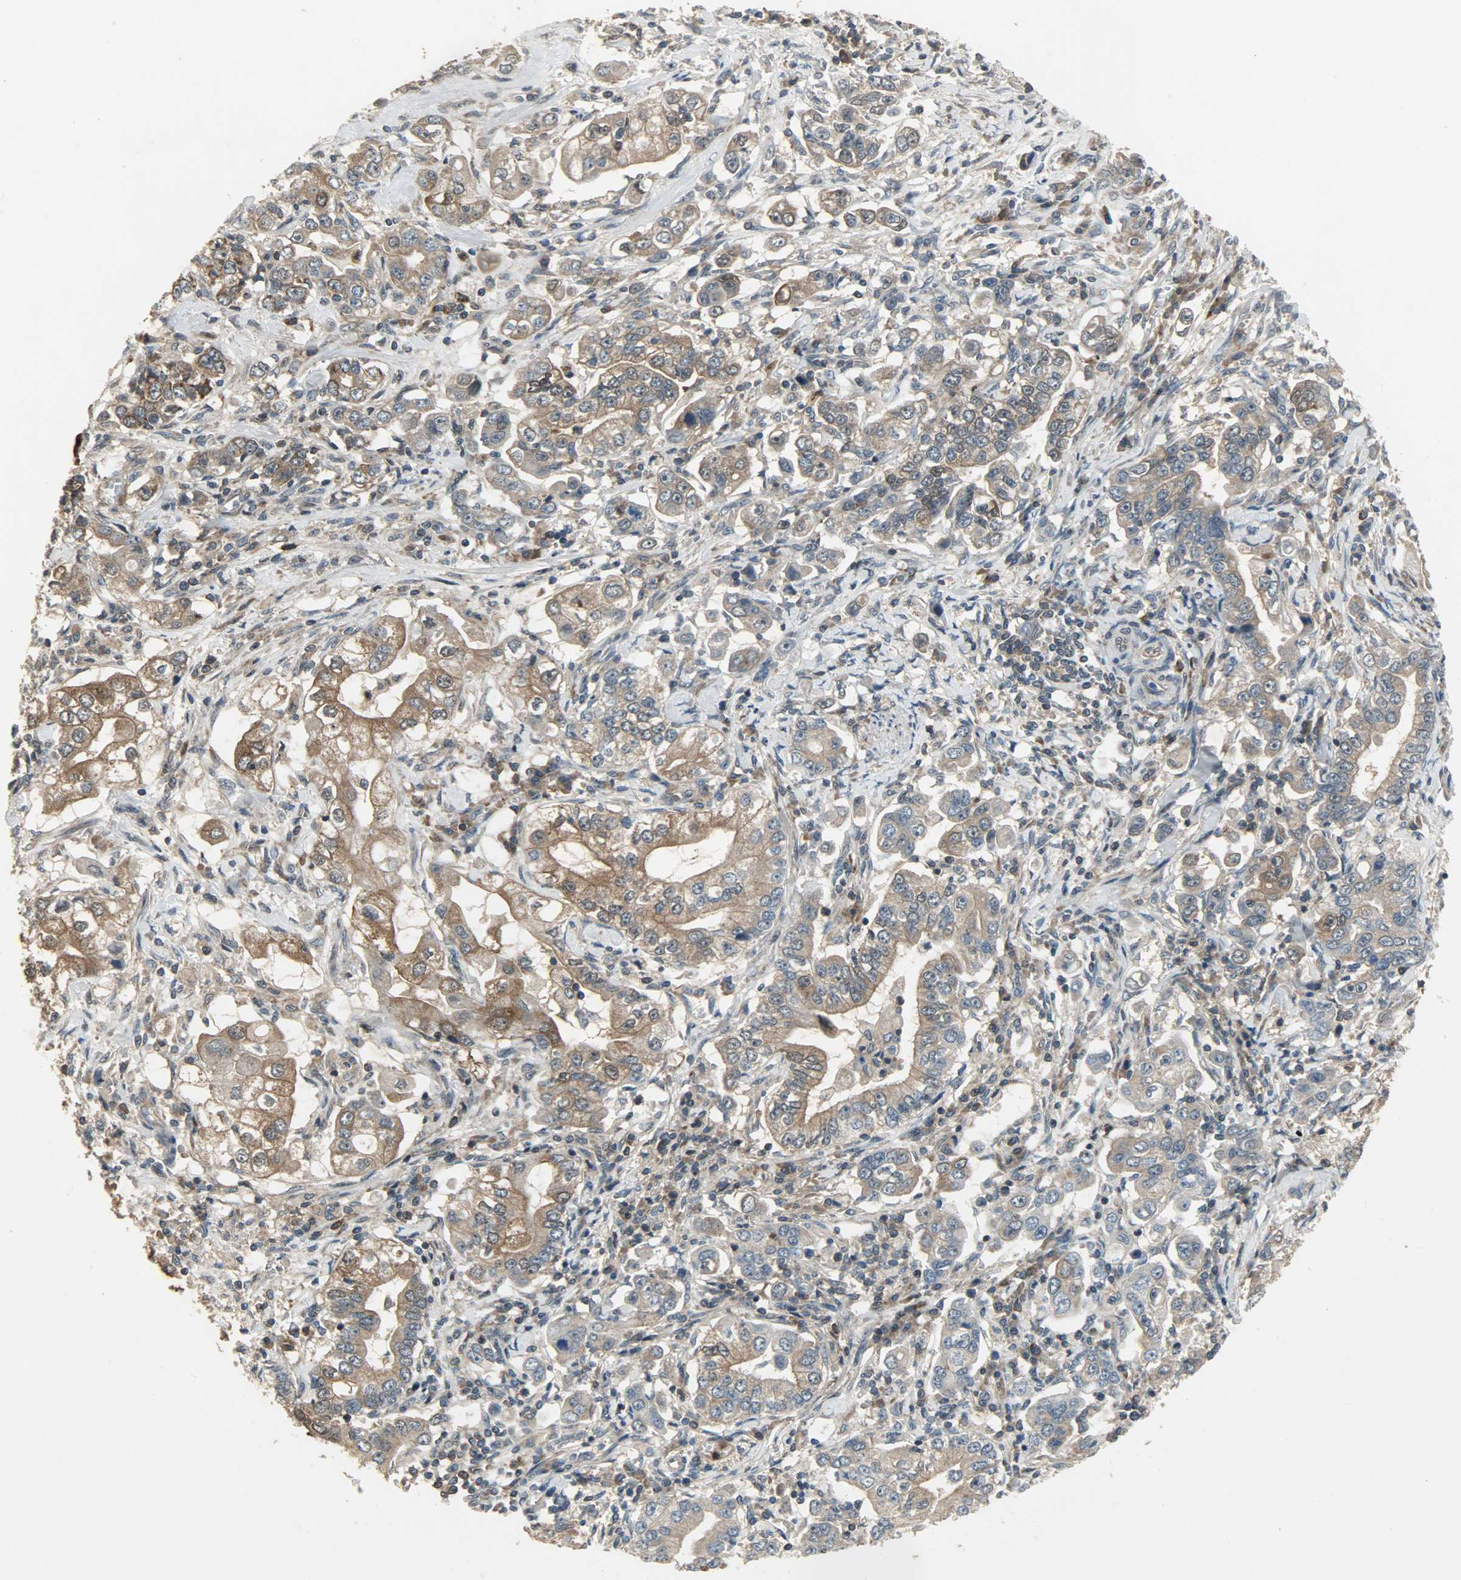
{"staining": {"intensity": "strong", "quantity": ">75%", "location": "cytoplasmic/membranous"}, "tissue": "stomach cancer", "cell_type": "Tumor cells", "image_type": "cancer", "snomed": [{"axis": "morphology", "description": "Adenocarcinoma, NOS"}, {"axis": "topography", "description": "Stomach, lower"}], "caption": "Stomach cancer (adenocarcinoma) was stained to show a protein in brown. There is high levels of strong cytoplasmic/membranous expression in approximately >75% of tumor cells. The staining is performed using DAB brown chromogen to label protein expression. The nuclei are counter-stained blue using hematoxylin.", "gene": "AMT", "patient": {"sex": "female", "age": 72}}